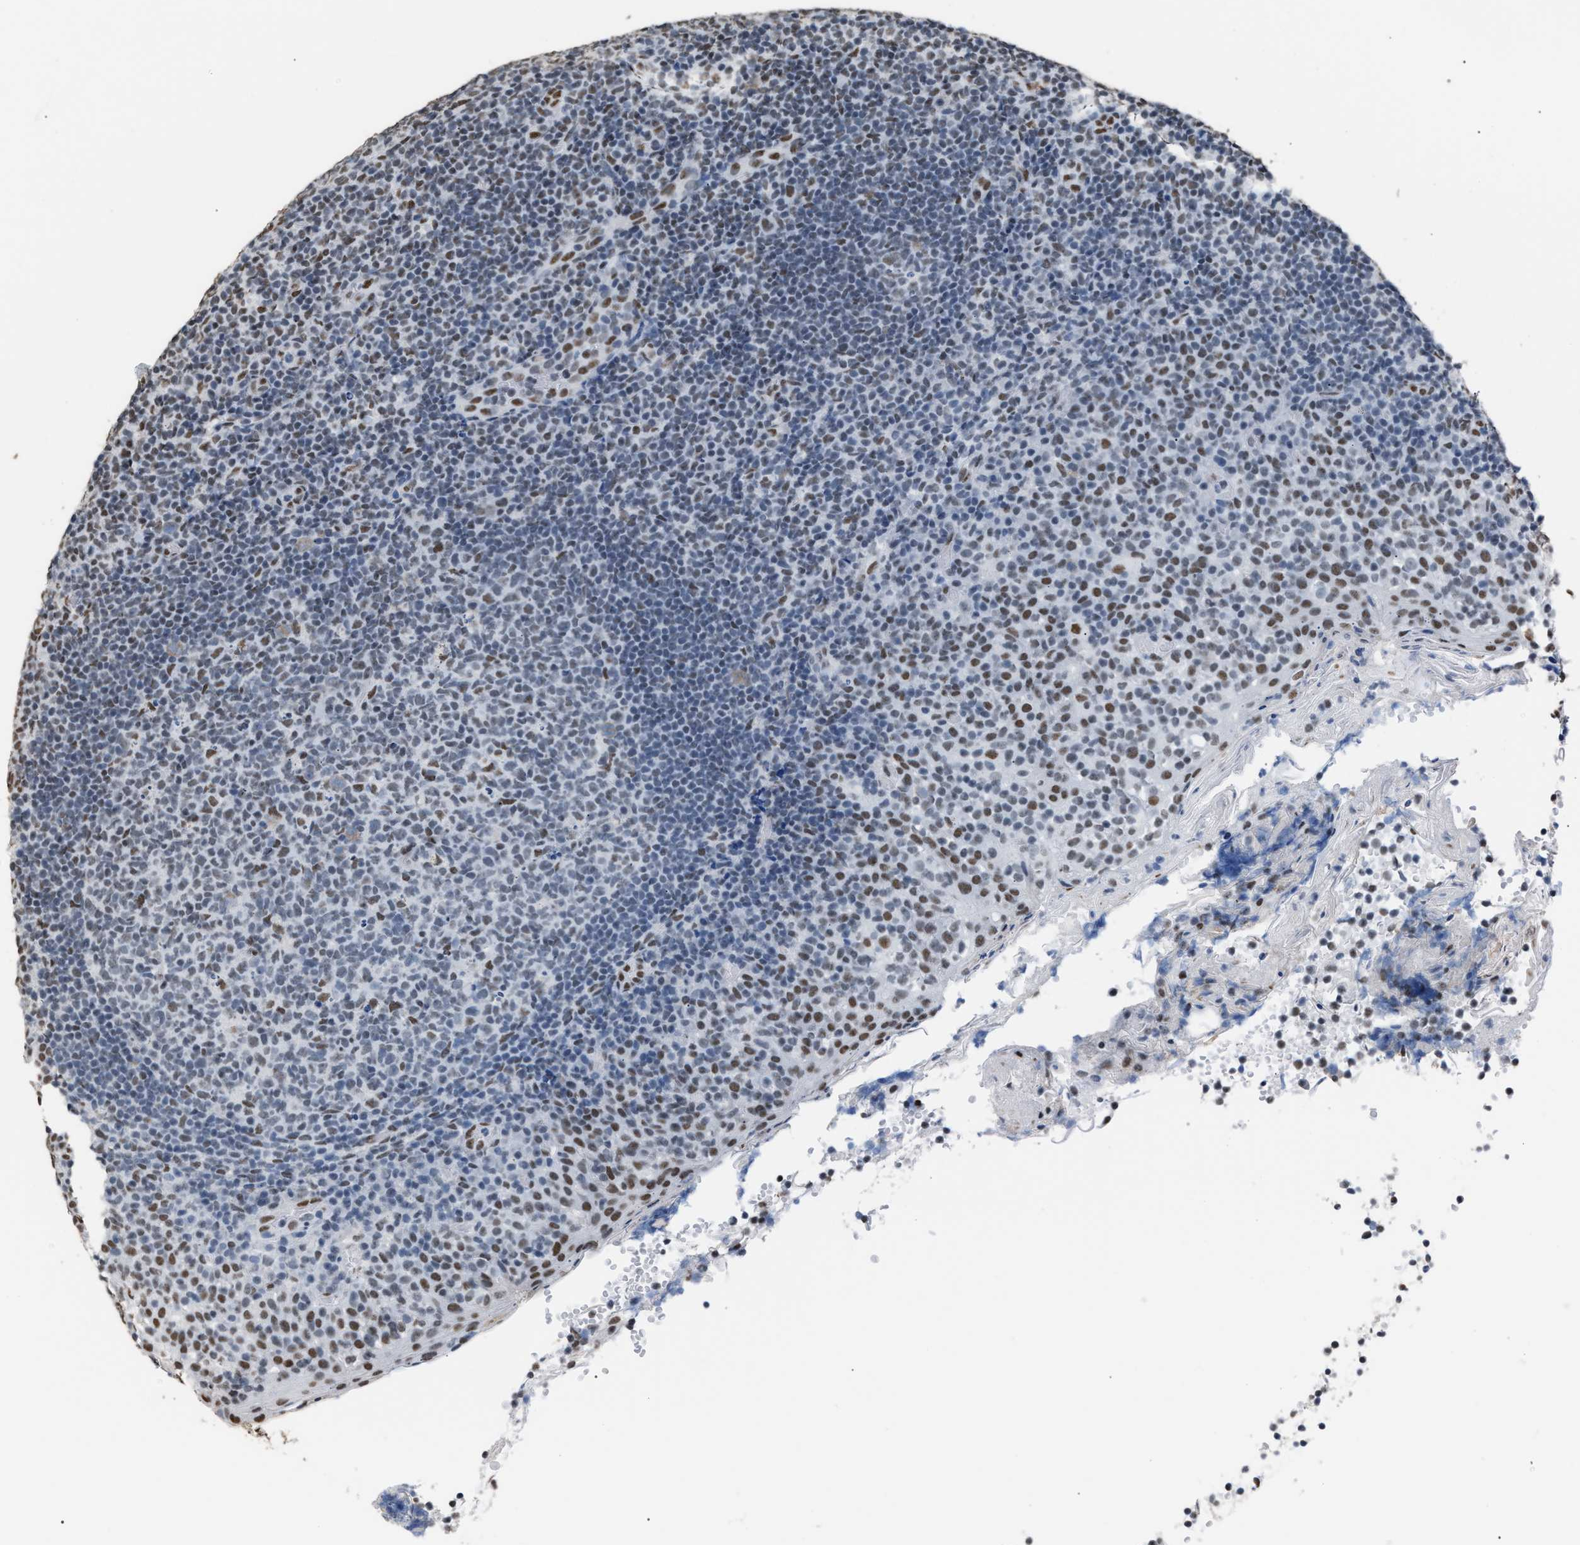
{"staining": {"intensity": "moderate", "quantity": "<25%", "location": "nuclear"}, "tissue": "tonsil", "cell_type": "Germinal center cells", "image_type": "normal", "snomed": [{"axis": "morphology", "description": "Normal tissue, NOS"}, {"axis": "topography", "description": "Tonsil"}], "caption": "A photomicrograph of human tonsil stained for a protein shows moderate nuclear brown staining in germinal center cells.", "gene": "CCAR2", "patient": {"sex": "female", "age": 19}}